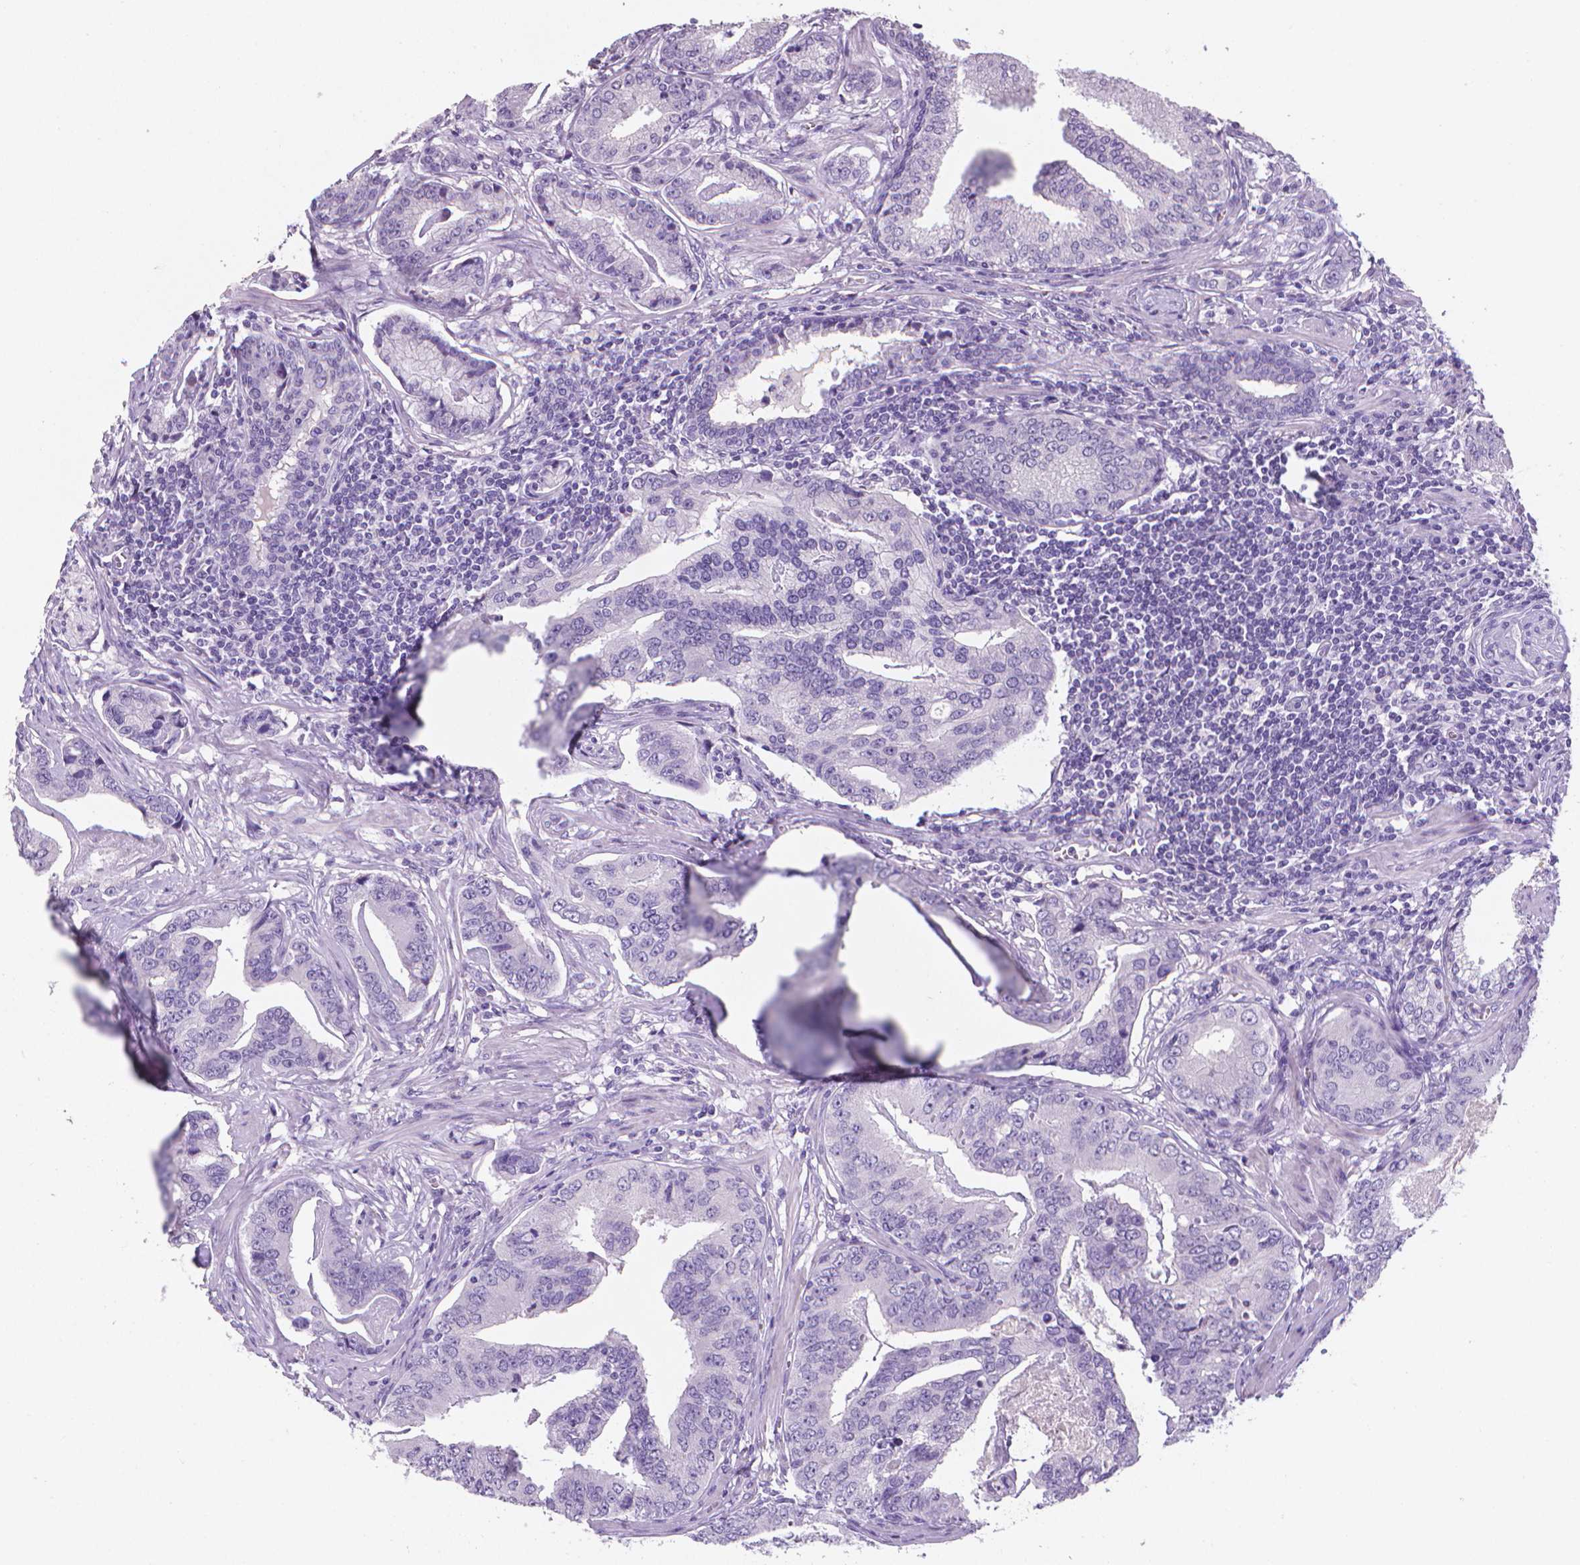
{"staining": {"intensity": "negative", "quantity": "none", "location": "none"}, "tissue": "prostate cancer", "cell_type": "Tumor cells", "image_type": "cancer", "snomed": [{"axis": "morphology", "description": "Adenocarcinoma, NOS"}, {"axis": "topography", "description": "Prostate"}], "caption": "The immunohistochemistry image has no significant expression in tumor cells of prostate adenocarcinoma tissue.", "gene": "XPNPEP2", "patient": {"sex": "male", "age": 64}}